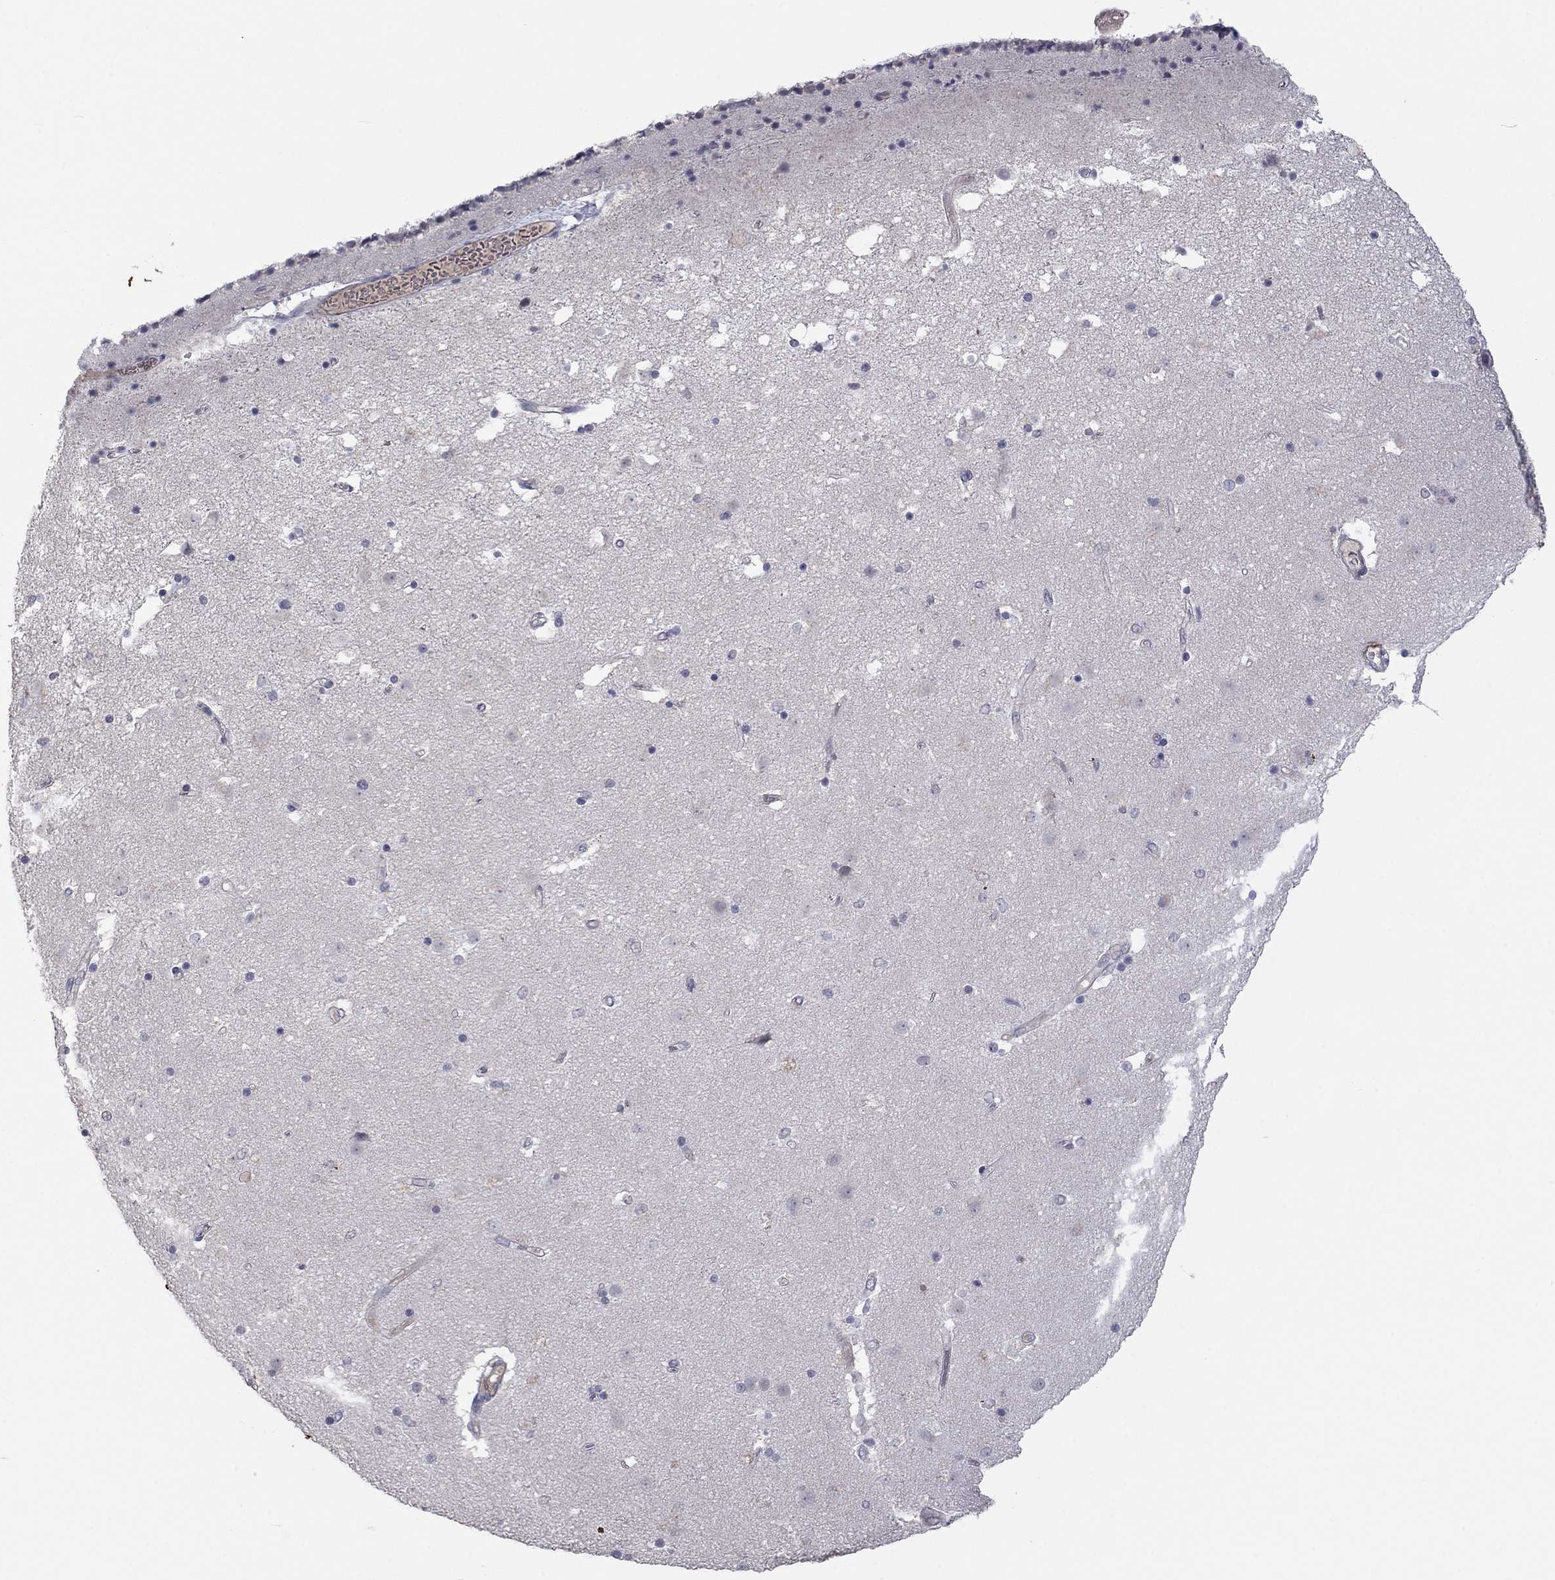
{"staining": {"intensity": "negative", "quantity": "none", "location": "none"}, "tissue": "caudate", "cell_type": "Glial cells", "image_type": "normal", "snomed": [{"axis": "morphology", "description": "Normal tissue, NOS"}, {"axis": "topography", "description": "Lateral ventricle wall"}], "caption": "Immunohistochemistry photomicrograph of unremarkable caudate: human caudate stained with DAB reveals no significant protein positivity in glial cells.", "gene": "IP6K3", "patient": {"sex": "female", "age": 71}}